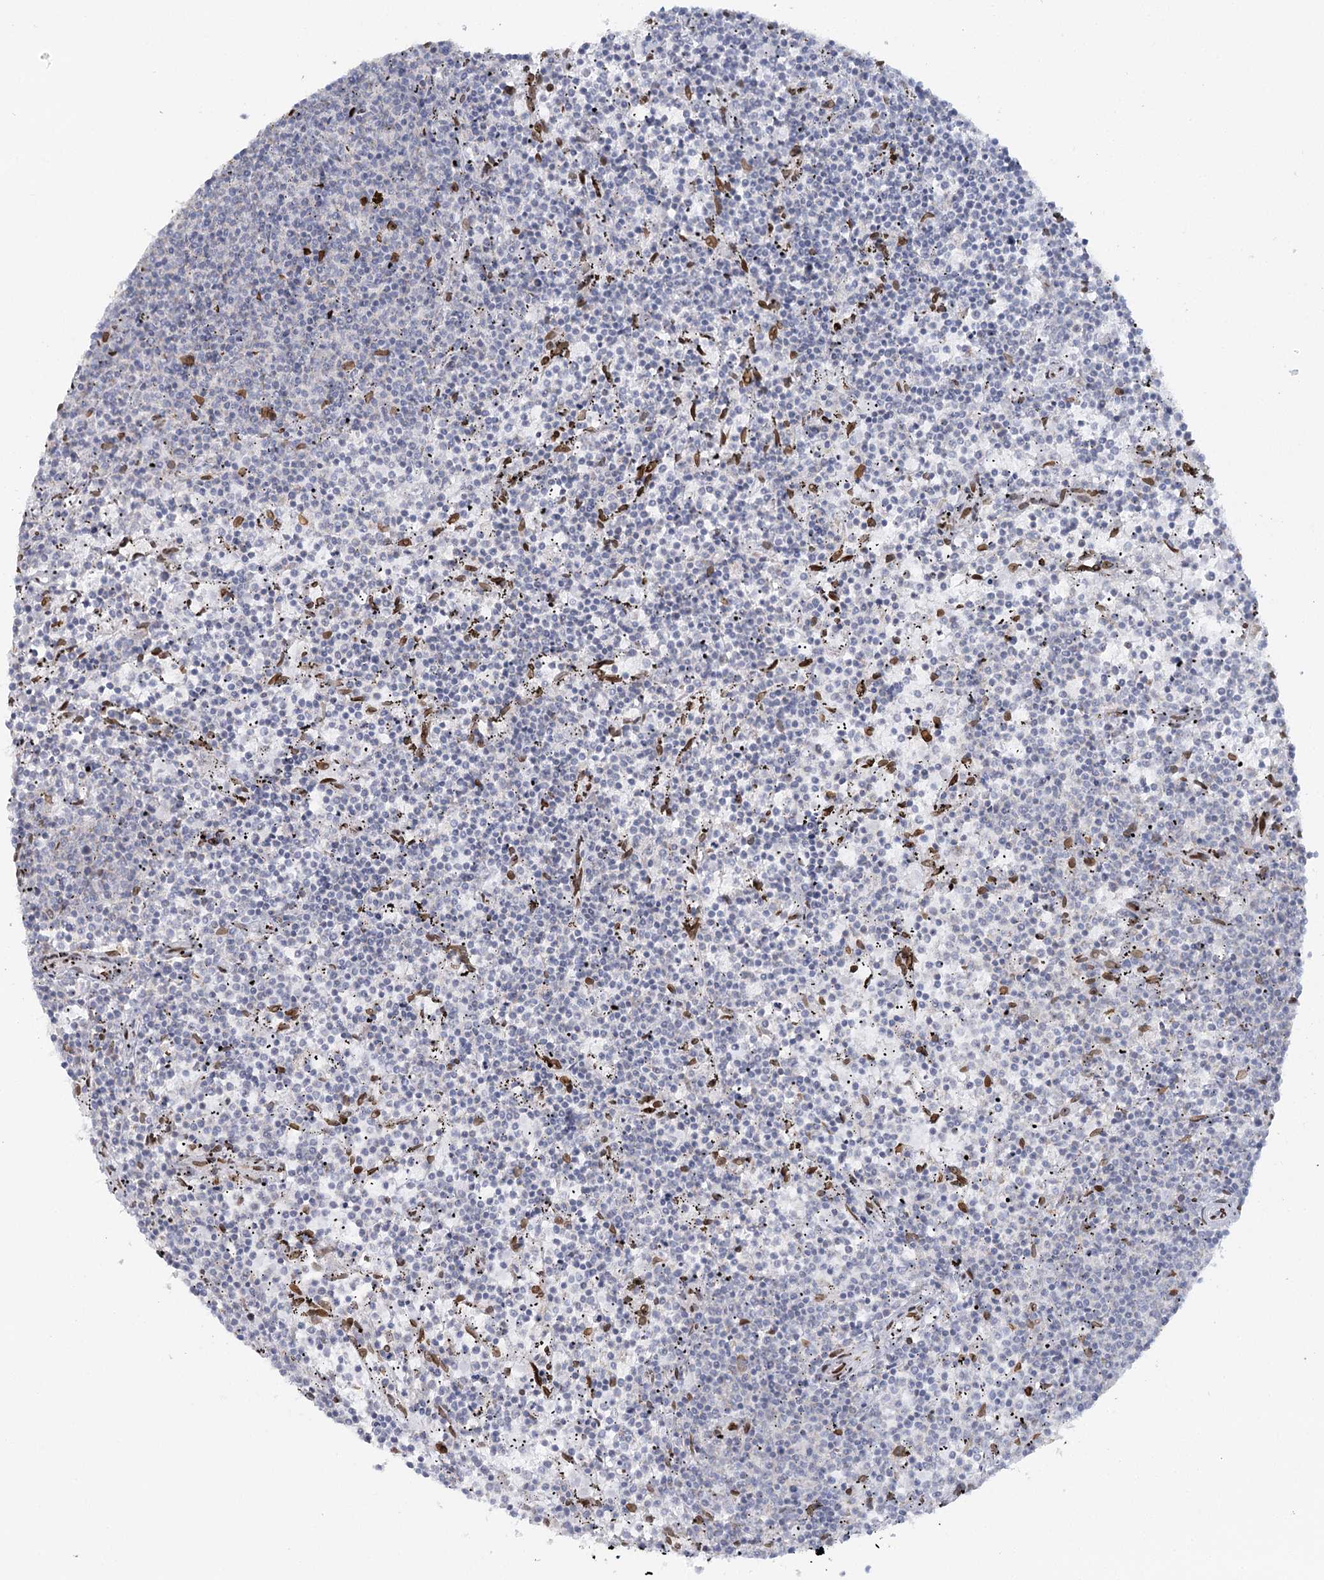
{"staining": {"intensity": "negative", "quantity": "none", "location": "none"}, "tissue": "lymphoma", "cell_type": "Tumor cells", "image_type": "cancer", "snomed": [{"axis": "morphology", "description": "Malignant lymphoma, non-Hodgkin's type, Low grade"}, {"axis": "topography", "description": "Spleen"}], "caption": "A photomicrograph of human lymphoma is negative for staining in tumor cells. (Brightfield microscopy of DAB (3,3'-diaminobenzidine) immunohistochemistry (IHC) at high magnification).", "gene": "VWA5A", "patient": {"sex": "female", "age": 50}}